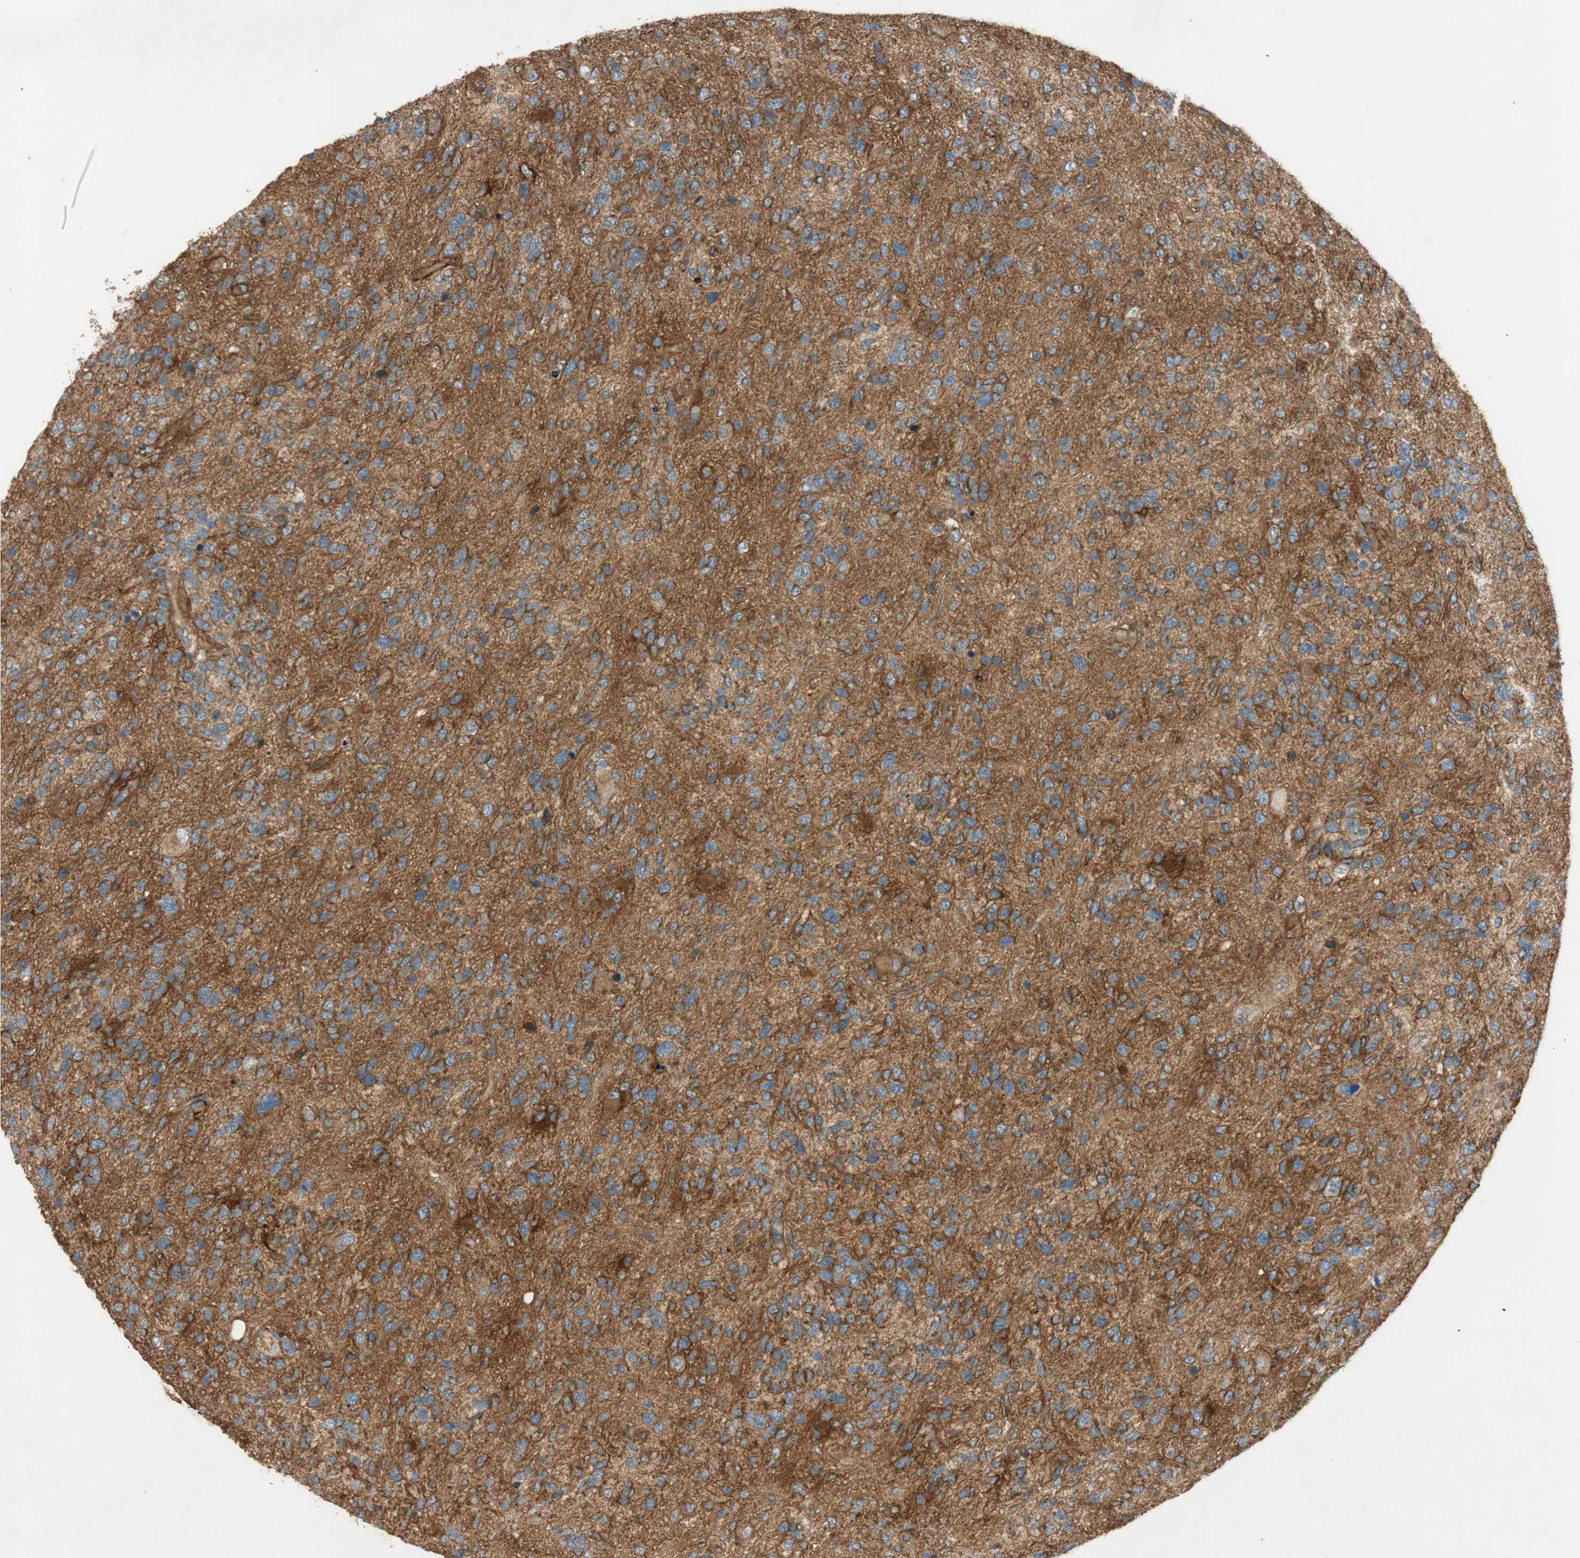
{"staining": {"intensity": "moderate", "quantity": ">75%", "location": "cytoplasmic/membranous"}, "tissue": "glioma", "cell_type": "Tumor cells", "image_type": "cancer", "snomed": [{"axis": "morphology", "description": "Glioma, malignant, High grade"}, {"axis": "topography", "description": "Brain"}], "caption": "There is medium levels of moderate cytoplasmic/membranous positivity in tumor cells of malignant high-grade glioma, as demonstrated by immunohistochemical staining (brown color).", "gene": "BTN3A3", "patient": {"sex": "female", "age": 58}}